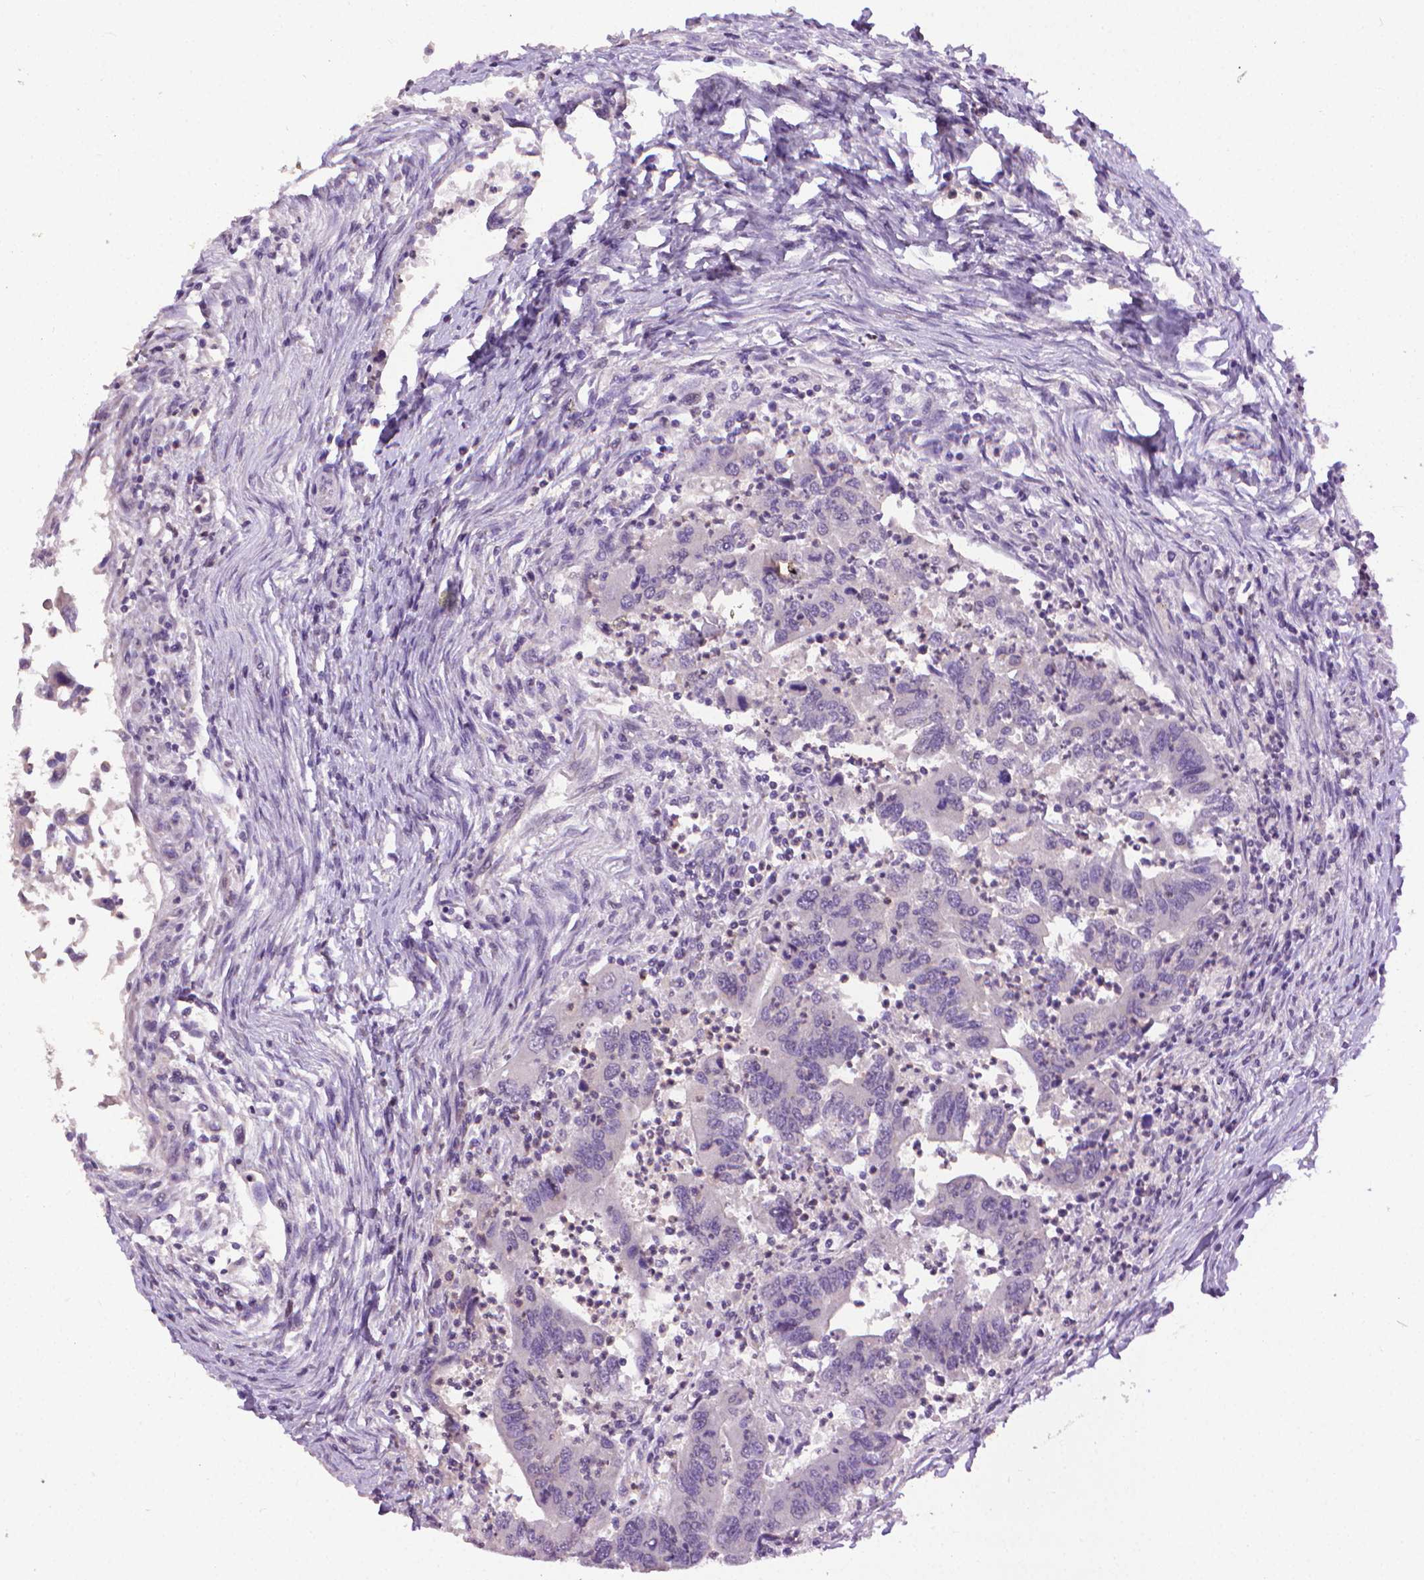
{"staining": {"intensity": "negative", "quantity": "none", "location": "none"}, "tissue": "colorectal cancer", "cell_type": "Tumor cells", "image_type": "cancer", "snomed": [{"axis": "morphology", "description": "Adenocarcinoma, NOS"}, {"axis": "topography", "description": "Colon"}], "caption": "High power microscopy image of an IHC photomicrograph of colorectal adenocarcinoma, revealing no significant expression in tumor cells. (IHC, brightfield microscopy, high magnification).", "gene": "CDKN2D", "patient": {"sex": "female", "age": 67}}